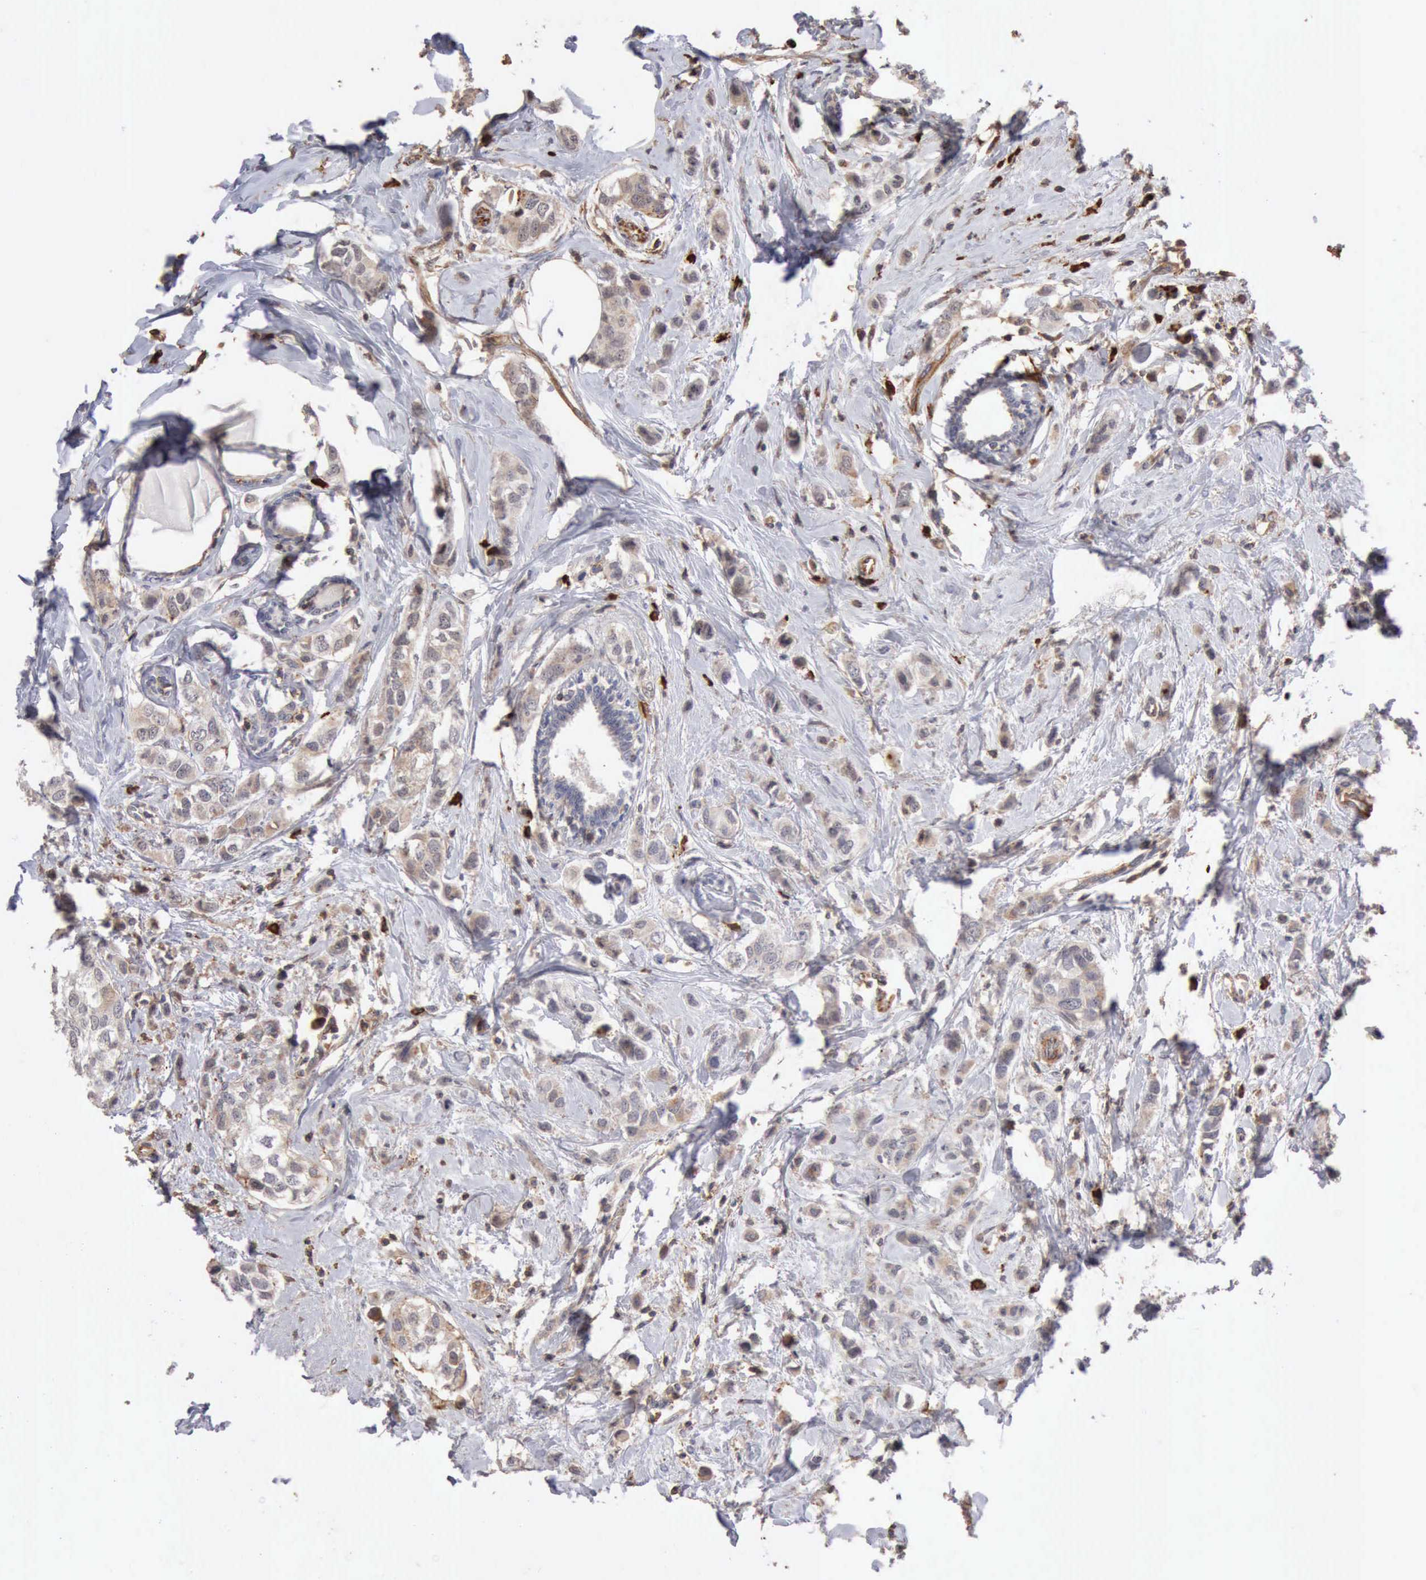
{"staining": {"intensity": "weak", "quantity": "25%-75%", "location": "cytoplasmic/membranous"}, "tissue": "breast cancer", "cell_type": "Tumor cells", "image_type": "cancer", "snomed": [{"axis": "morphology", "description": "Normal tissue, NOS"}, {"axis": "morphology", "description": "Duct carcinoma"}, {"axis": "topography", "description": "Breast"}], "caption": "High-power microscopy captured an IHC photomicrograph of intraductal carcinoma (breast), revealing weak cytoplasmic/membranous expression in approximately 25%-75% of tumor cells.", "gene": "GPR101", "patient": {"sex": "female", "age": 50}}